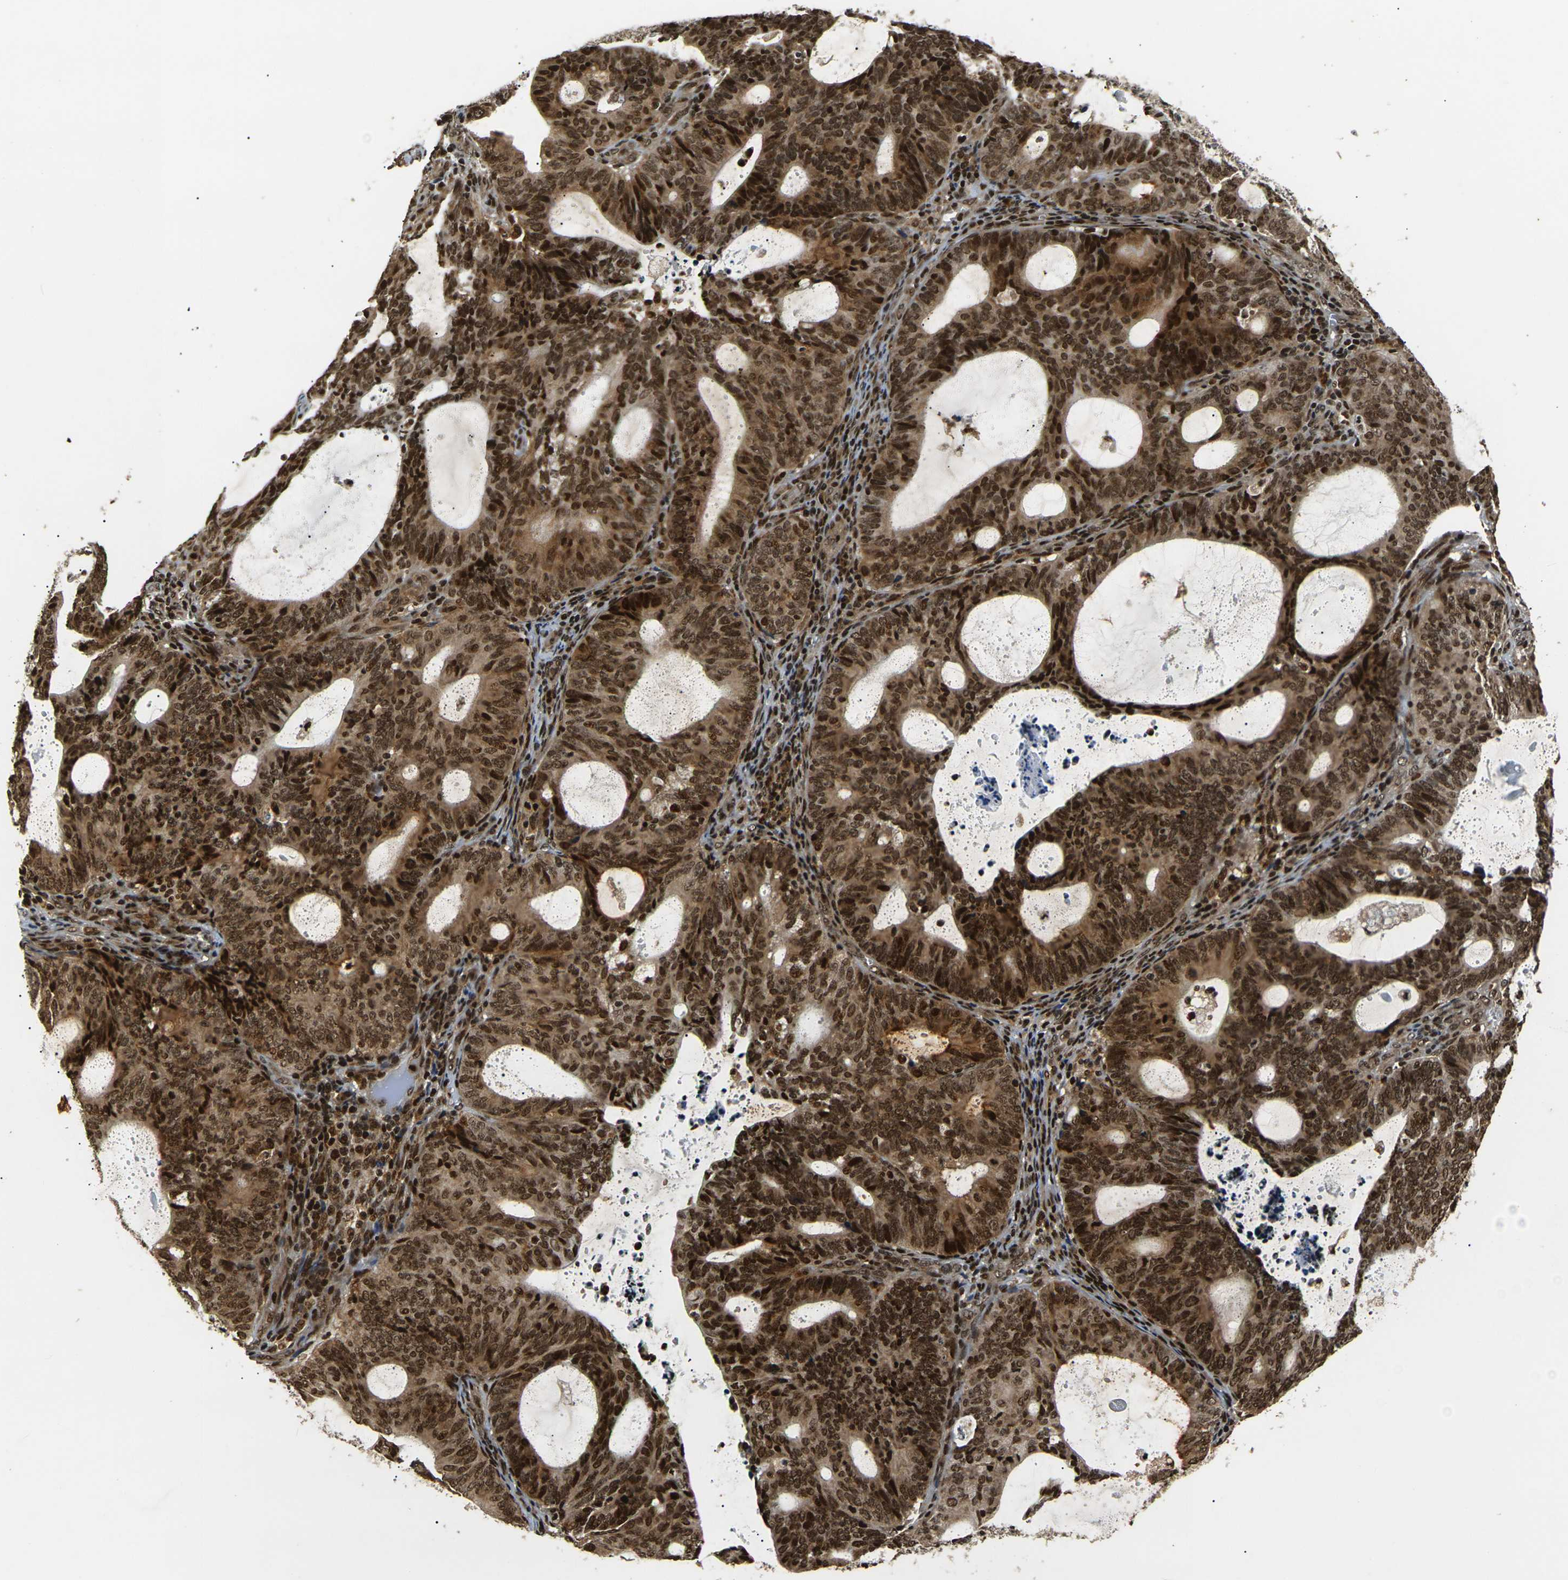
{"staining": {"intensity": "strong", "quantity": ">75%", "location": "cytoplasmic/membranous,nuclear"}, "tissue": "endometrial cancer", "cell_type": "Tumor cells", "image_type": "cancer", "snomed": [{"axis": "morphology", "description": "Adenocarcinoma, NOS"}, {"axis": "topography", "description": "Uterus"}], "caption": "Immunohistochemical staining of endometrial adenocarcinoma demonstrates high levels of strong cytoplasmic/membranous and nuclear protein staining in about >75% of tumor cells.", "gene": "ACTL6A", "patient": {"sex": "female", "age": 83}}